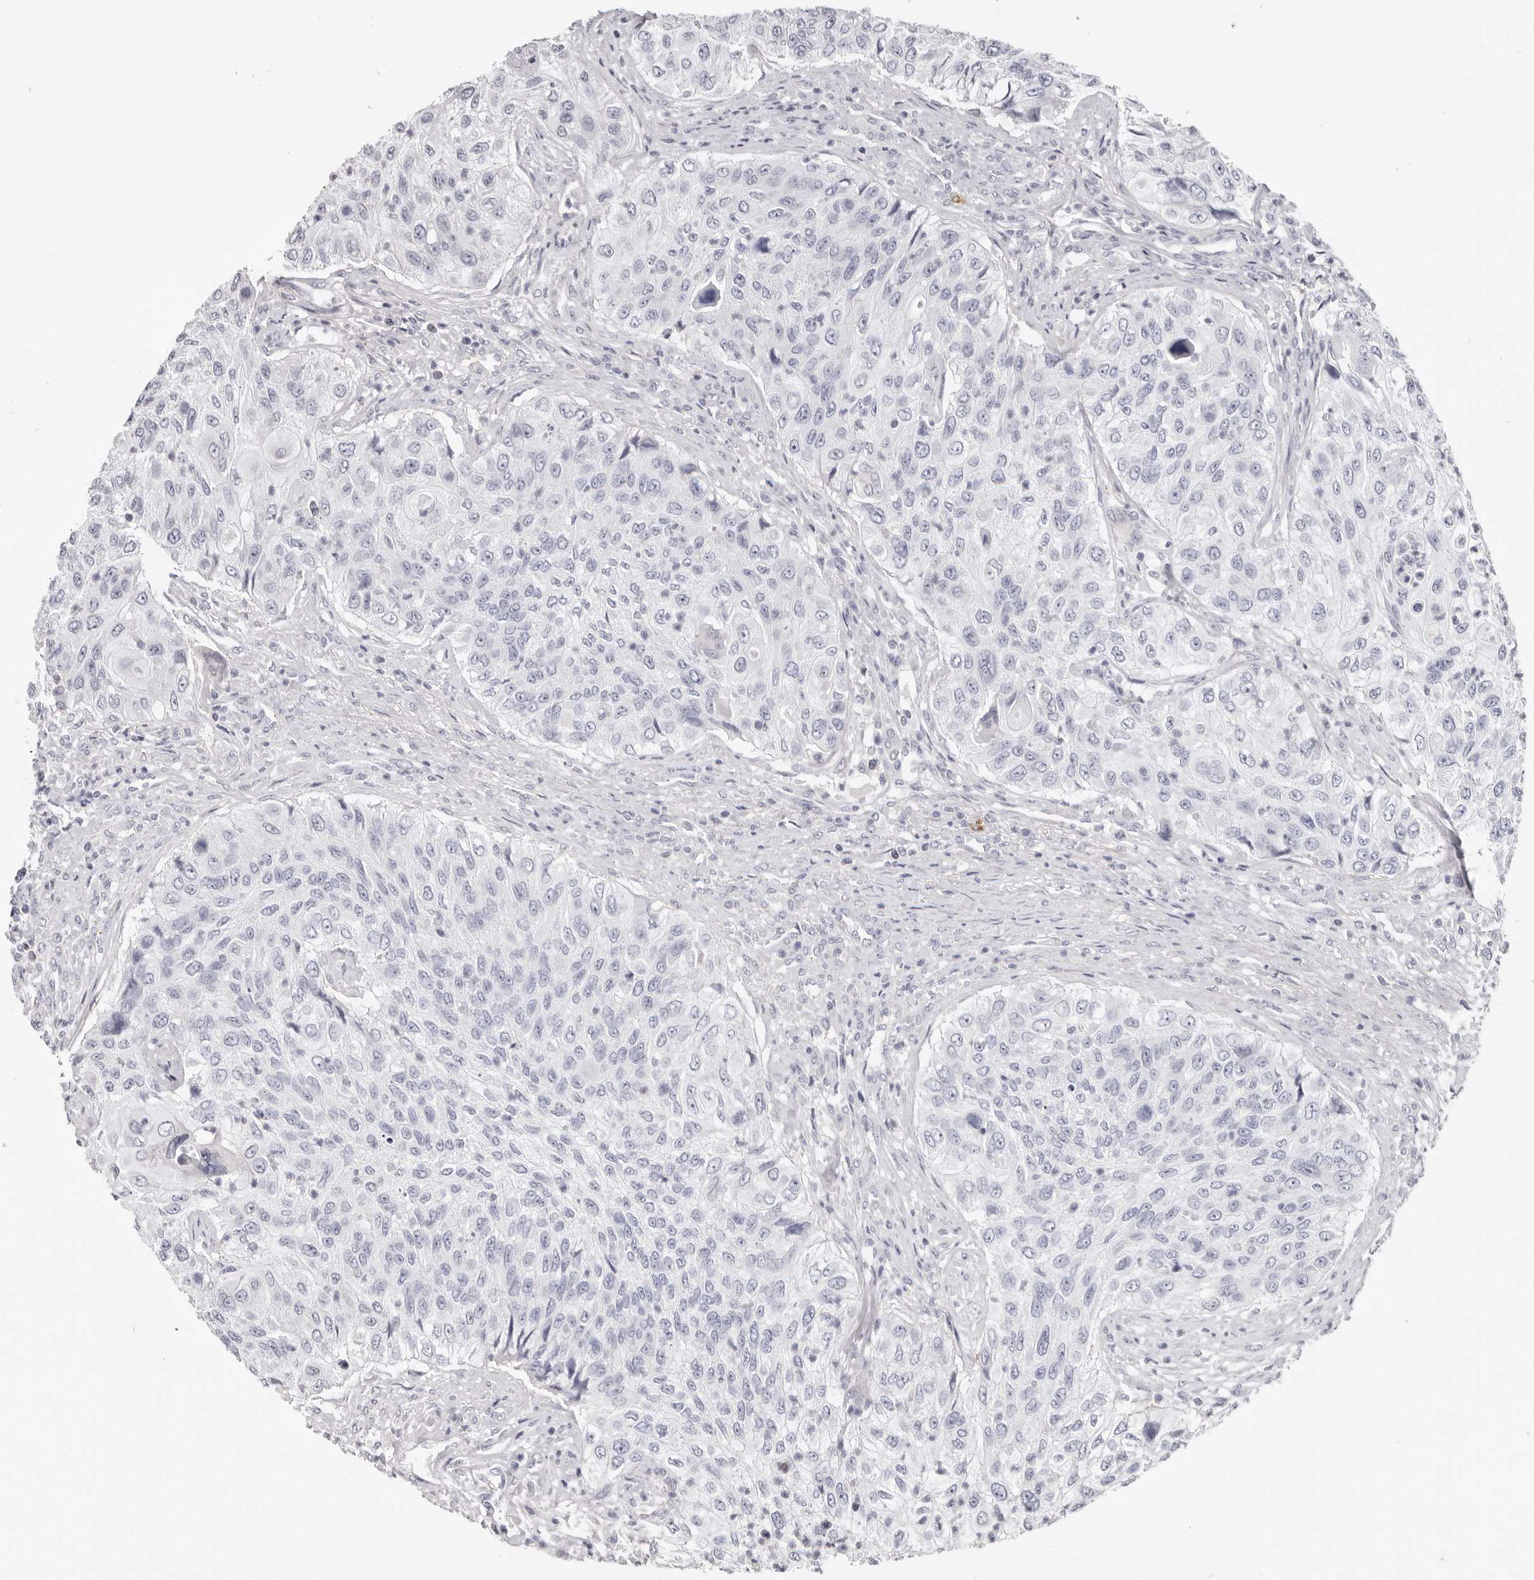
{"staining": {"intensity": "negative", "quantity": "none", "location": "none"}, "tissue": "urothelial cancer", "cell_type": "Tumor cells", "image_type": "cancer", "snomed": [{"axis": "morphology", "description": "Urothelial carcinoma, High grade"}, {"axis": "topography", "description": "Urinary bladder"}], "caption": "This is an immunohistochemistry (IHC) histopathology image of human urothelial cancer. There is no expression in tumor cells.", "gene": "PKDCC", "patient": {"sex": "female", "age": 60}}